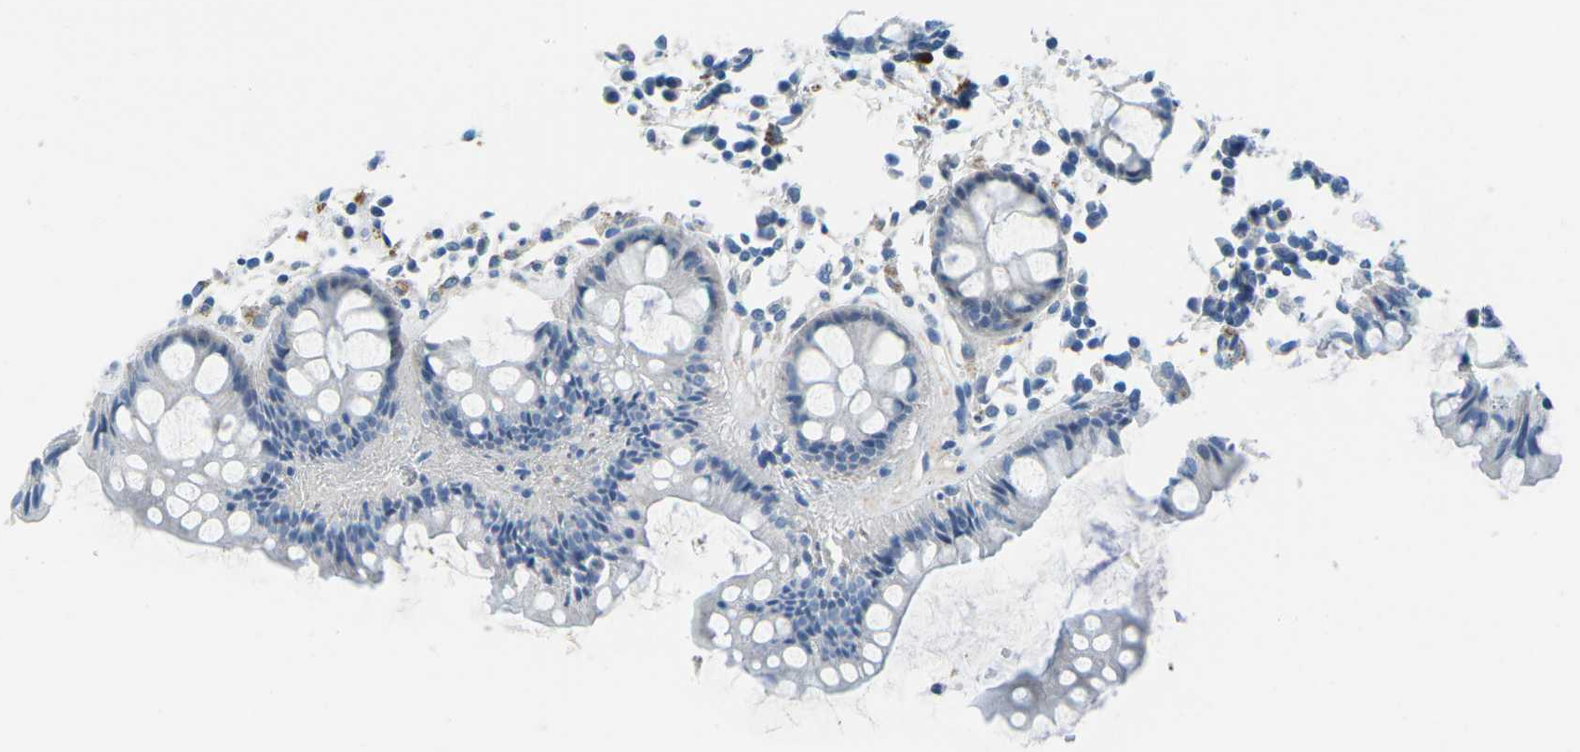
{"staining": {"intensity": "negative", "quantity": "none", "location": "none"}, "tissue": "rectum", "cell_type": "Glandular cells", "image_type": "normal", "snomed": [{"axis": "morphology", "description": "Normal tissue, NOS"}, {"axis": "topography", "description": "Rectum"}], "caption": "An IHC image of unremarkable rectum is shown. There is no staining in glandular cells of rectum.", "gene": "CFB", "patient": {"sex": "female", "age": 66}}